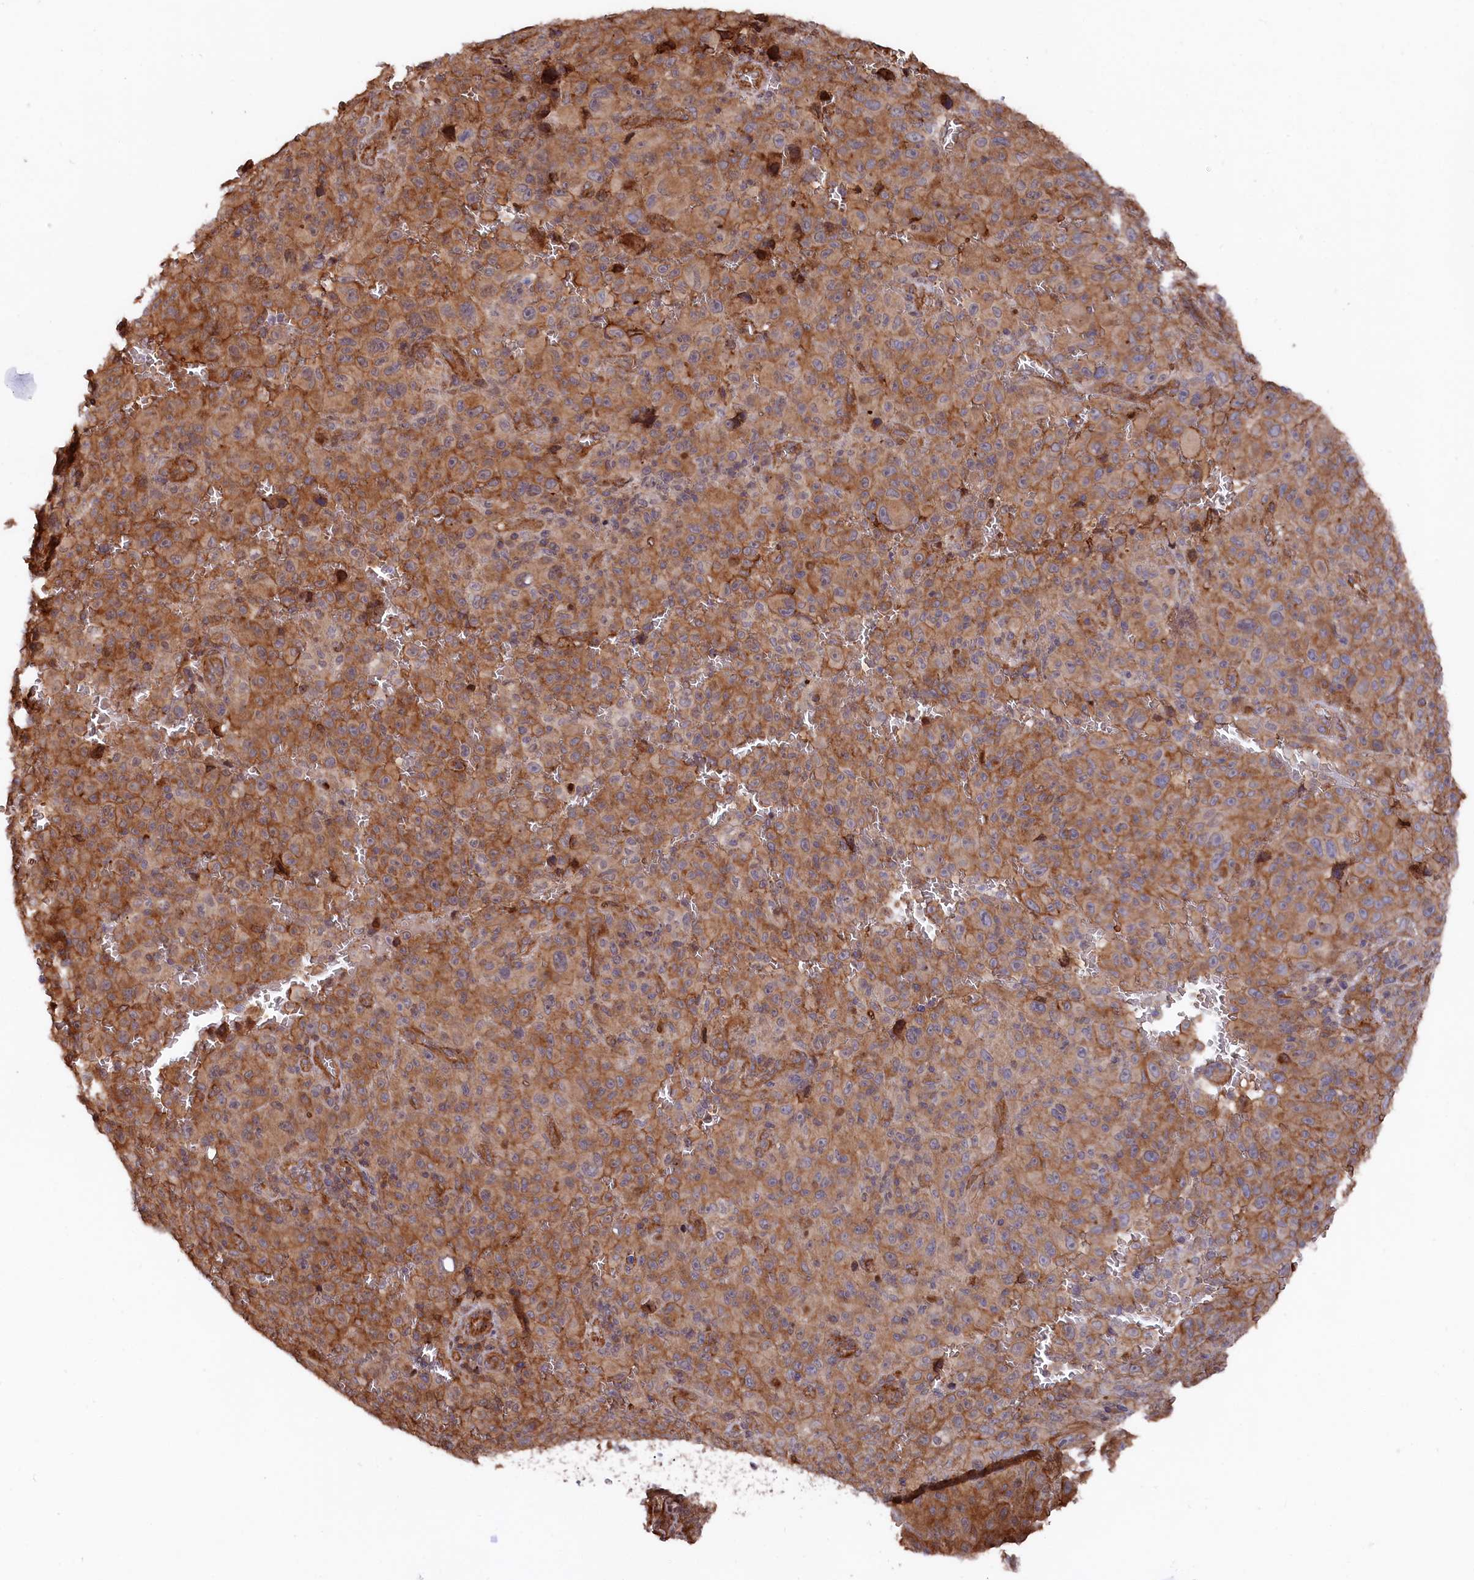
{"staining": {"intensity": "moderate", "quantity": ">75%", "location": "cytoplasmic/membranous"}, "tissue": "melanoma", "cell_type": "Tumor cells", "image_type": "cancer", "snomed": [{"axis": "morphology", "description": "Malignant melanoma, NOS"}, {"axis": "topography", "description": "Skin"}], "caption": "Immunohistochemistry micrograph of neoplastic tissue: human melanoma stained using immunohistochemistry displays medium levels of moderate protein expression localized specifically in the cytoplasmic/membranous of tumor cells, appearing as a cytoplasmic/membranous brown color.", "gene": "TNKS1BP1", "patient": {"sex": "female", "age": 82}}